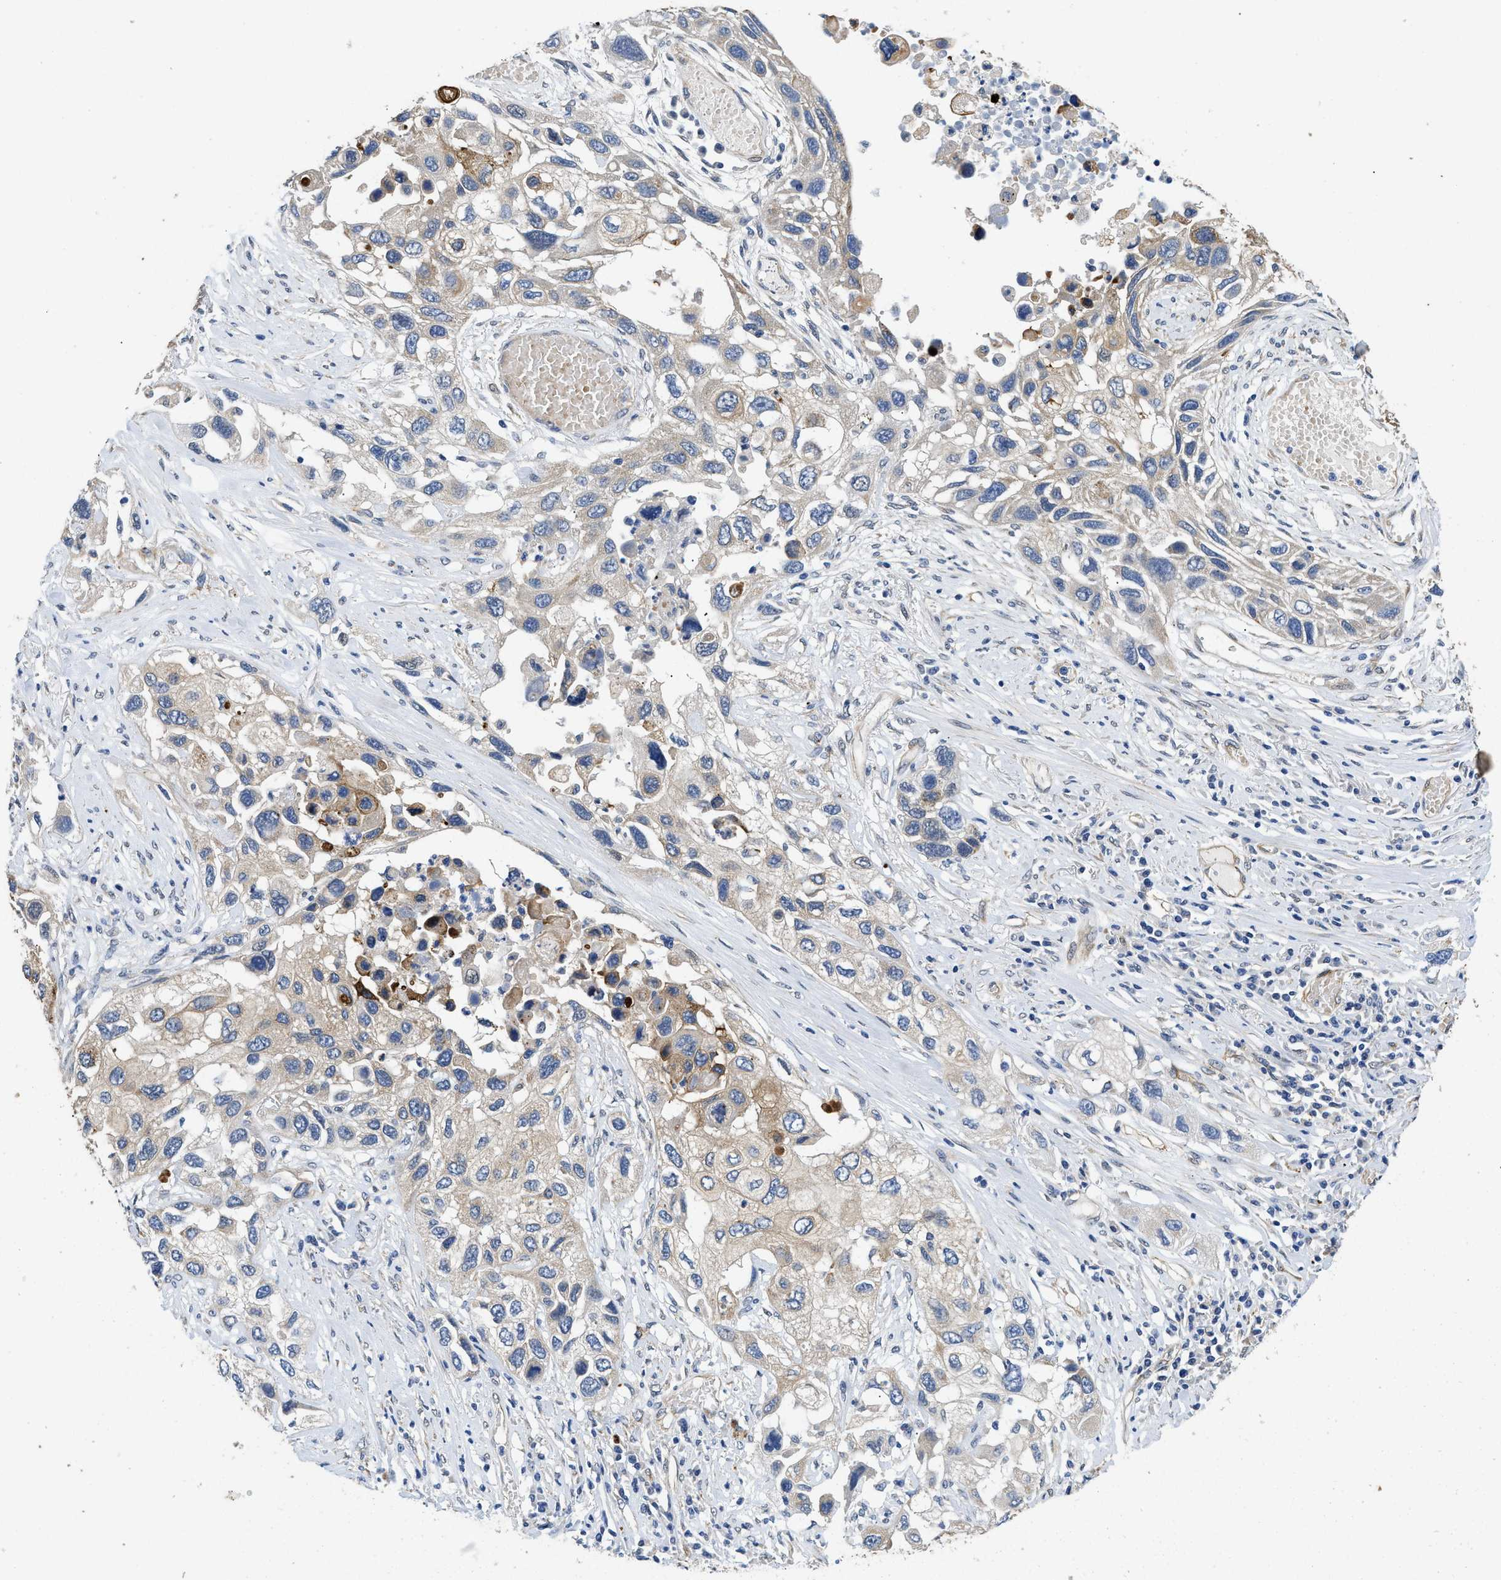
{"staining": {"intensity": "weak", "quantity": "<25%", "location": "cytoplasmic/membranous"}, "tissue": "lung cancer", "cell_type": "Tumor cells", "image_type": "cancer", "snomed": [{"axis": "morphology", "description": "Squamous cell carcinoma, NOS"}, {"axis": "topography", "description": "Lung"}], "caption": "Image shows no protein expression in tumor cells of lung cancer (squamous cell carcinoma) tissue.", "gene": "RAPH1", "patient": {"sex": "male", "age": 71}}